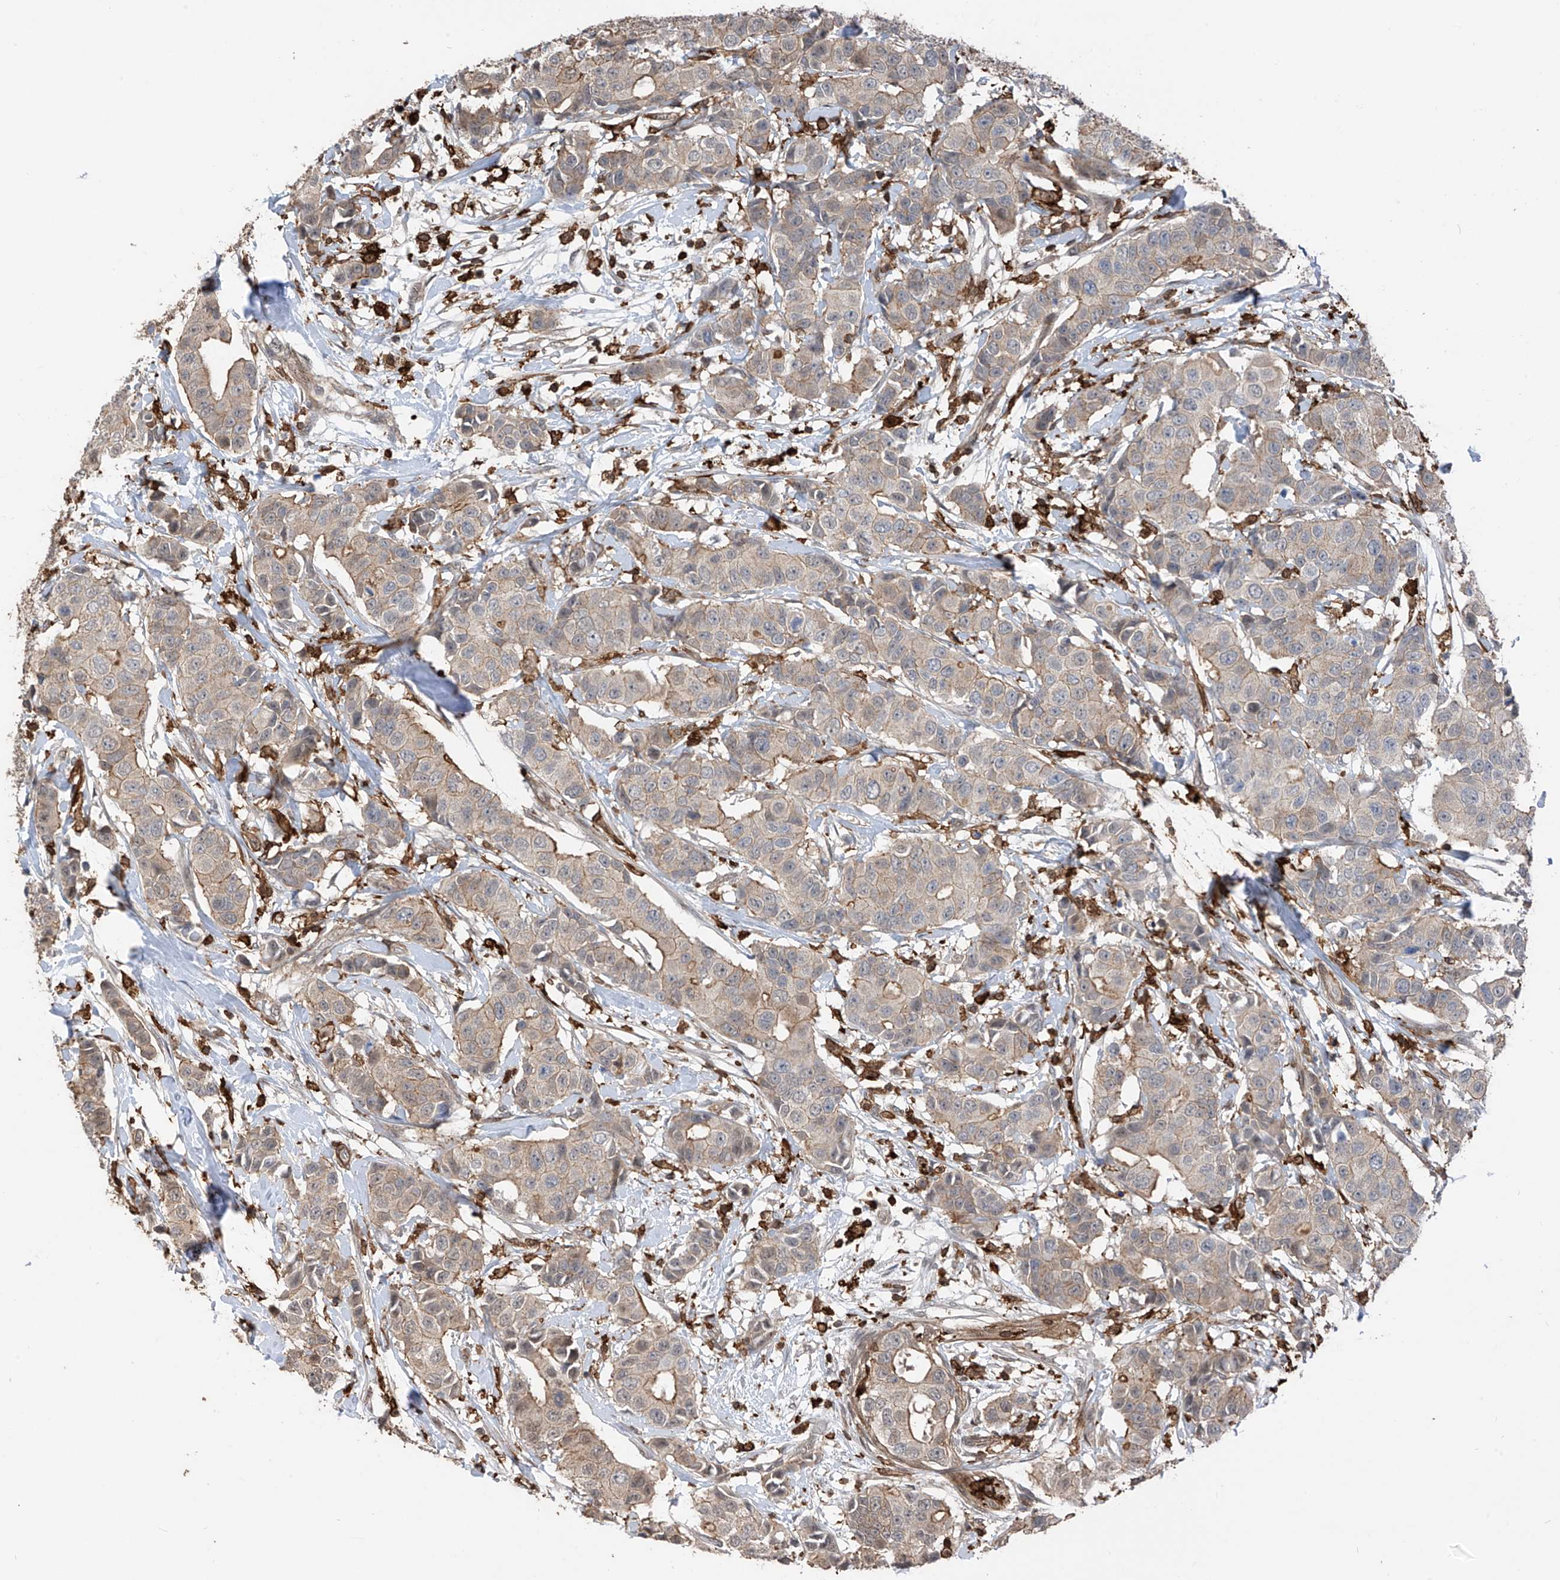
{"staining": {"intensity": "weak", "quantity": ">75%", "location": "cytoplasmic/membranous"}, "tissue": "breast cancer", "cell_type": "Tumor cells", "image_type": "cancer", "snomed": [{"axis": "morphology", "description": "Normal tissue, NOS"}, {"axis": "morphology", "description": "Duct carcinoma"}, {"axis": "topography", "description": "Breast"}], "caption": "This is a micrograph of IHC staining of breast cancer (invasive ductal carcinoma), which shows weak staining in the cytoplasmic/membranous of tumor cells.", "gene": "MICAL1", "patient": {"sex": "female", "age": 39}}